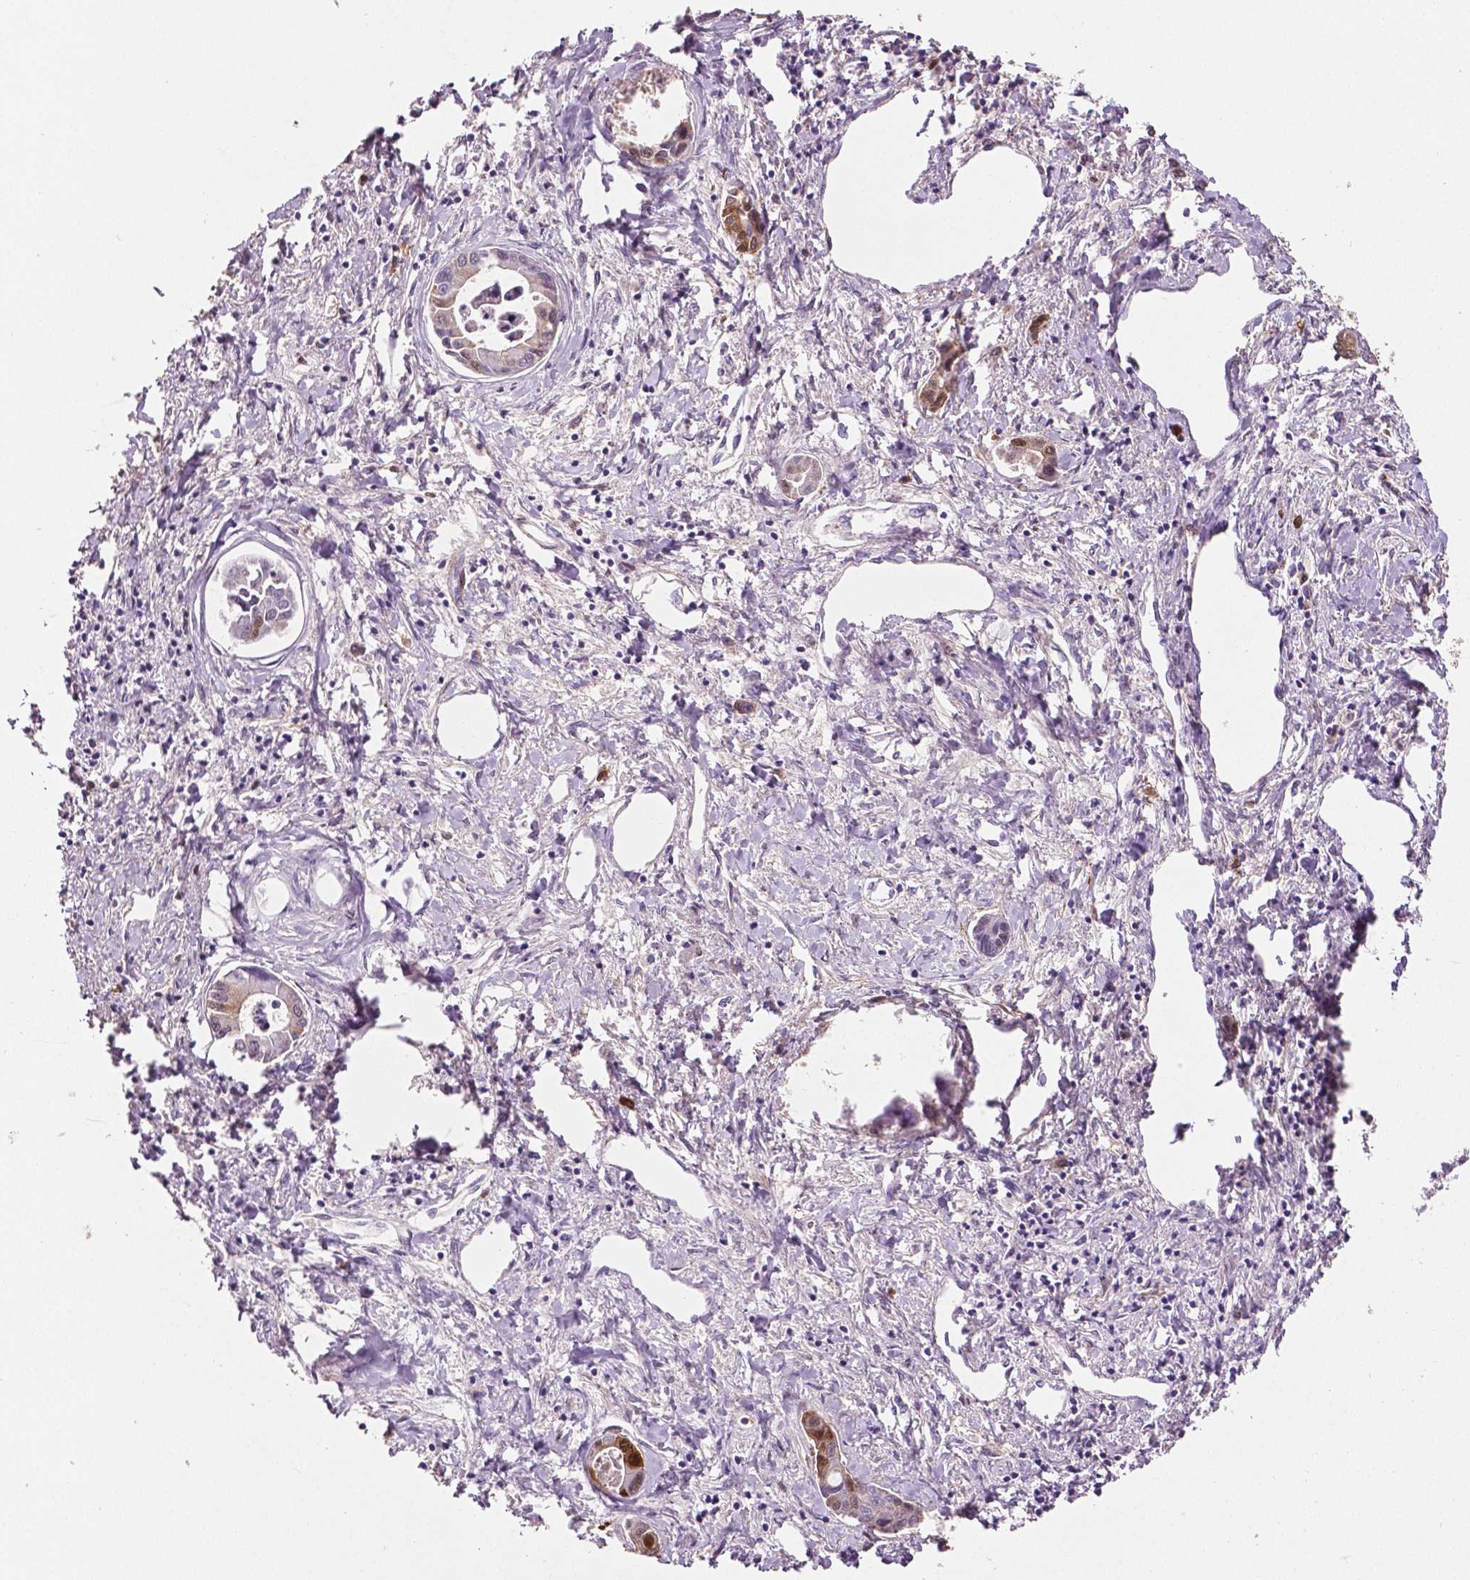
{"staining": {"intensity": "moderate", "quantity": "<25%", "location": "cytoplasmic/membranous"}, "tissue": "liver cancer", "cell_type": "Tumor cells", "image_type": "cancer", "snomed": [{"axis": "morphology", "description": "Cholangiocarcinoma"}, {"axis": "topography", "description": "Liver"}], "caption": "This is a histology image of immunohistochemistry (IHC) staining of cholangiocarcinoma (liver), which shows moderate expression in the cytoplasmic/membranous of tumor cells.", "gene": "PHGDH", "patient": {"sex": "male", "age": 66}}